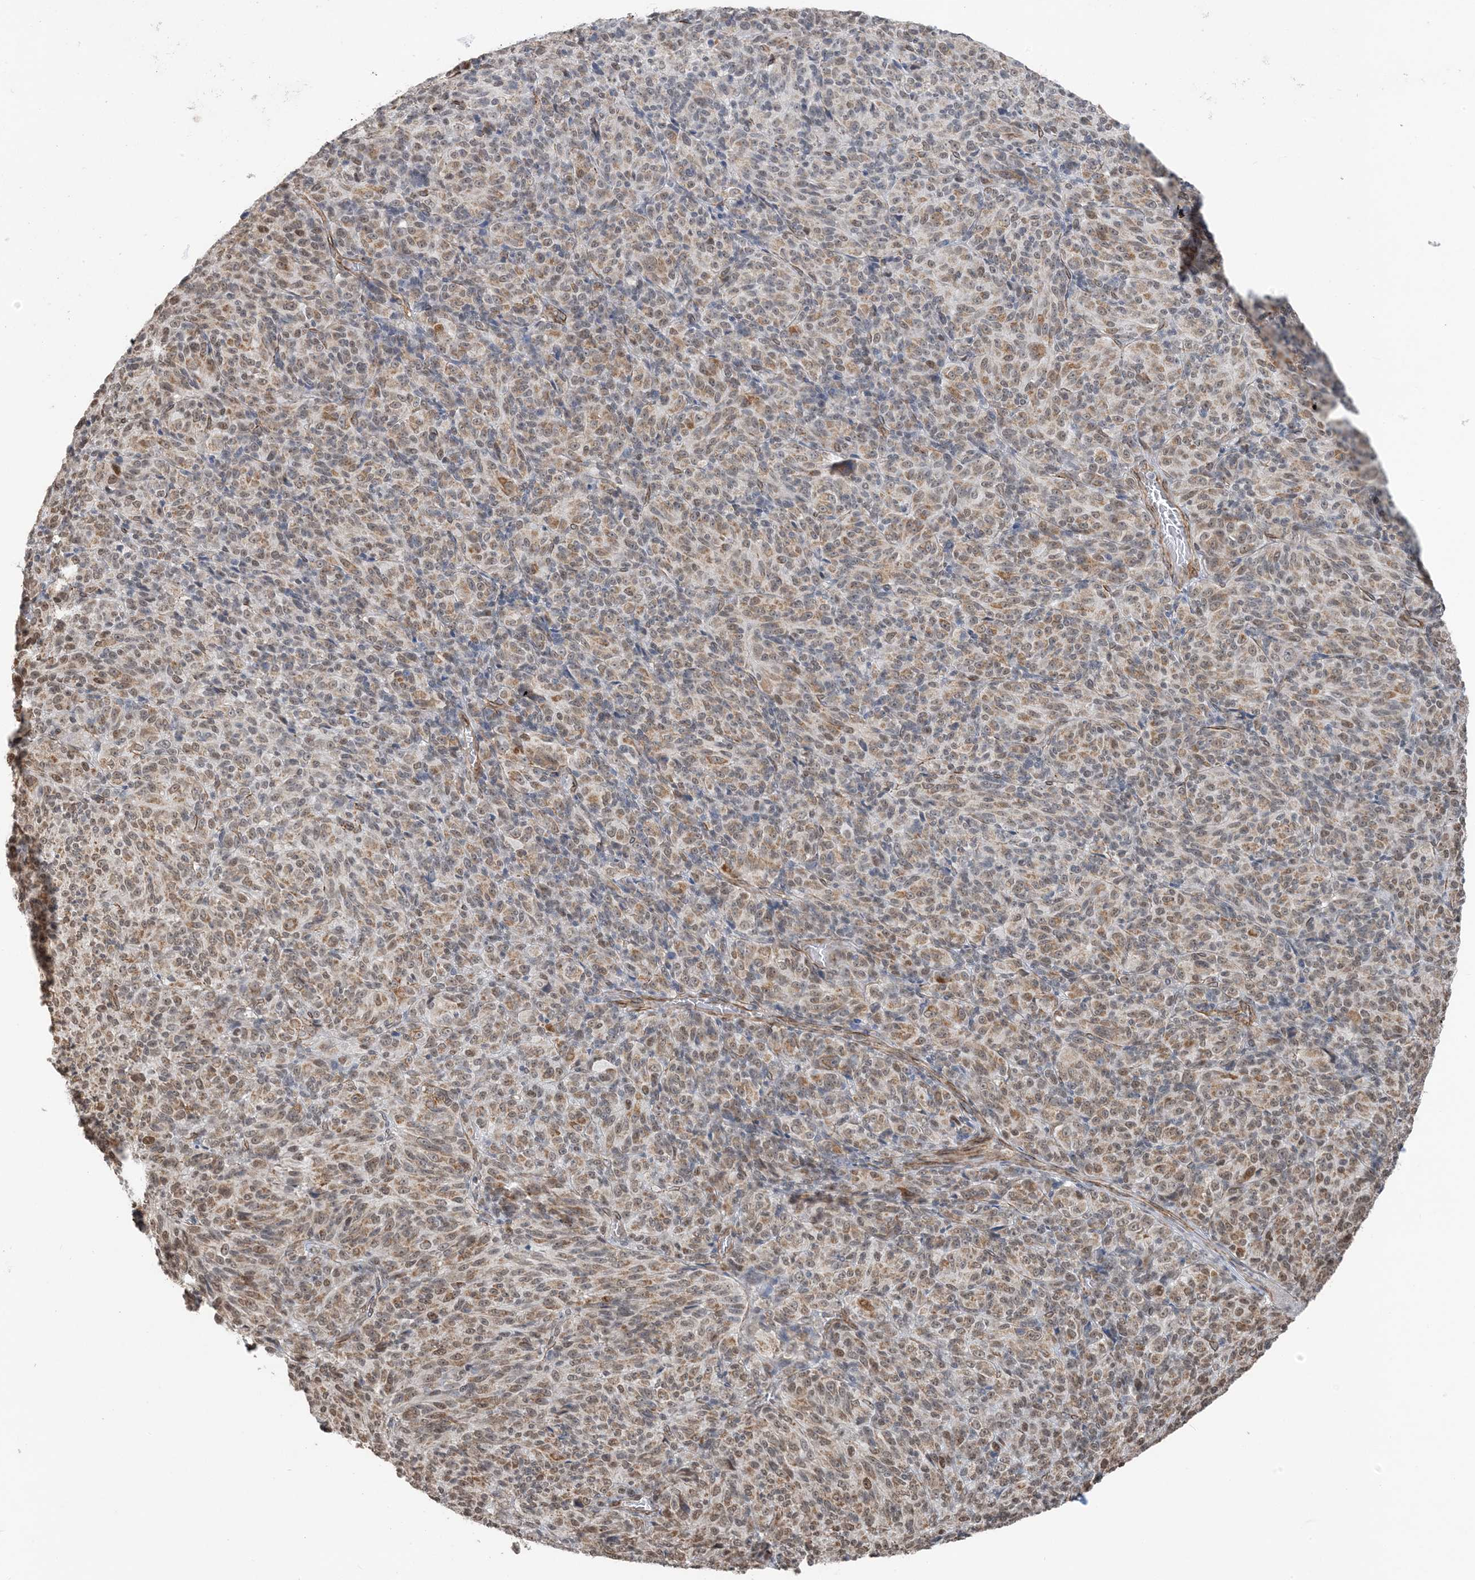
{"staining": {"intensity": "weak", "quantity": "25%-75%", "location": "cytoplasmic/membranous"}, "tissue": "melanoma", "cell_type": "Tumor cells", "image_type": "cancer", "snomed": [{"axis": "morphology", "description": "Malignant melanoma, Metastatic site"}, {"axis": "topography", "description": "Brain"}], "caption": "An IHC histopathology image of neoplastic tissue is shown. Protein staining in brown labels weak cytoplasmic/membranous positivity in malignant melanoma (metastatic site) within tumor cells.", "gene": "CHCHD4", "patient": {"sex": "female", "age": 56}}